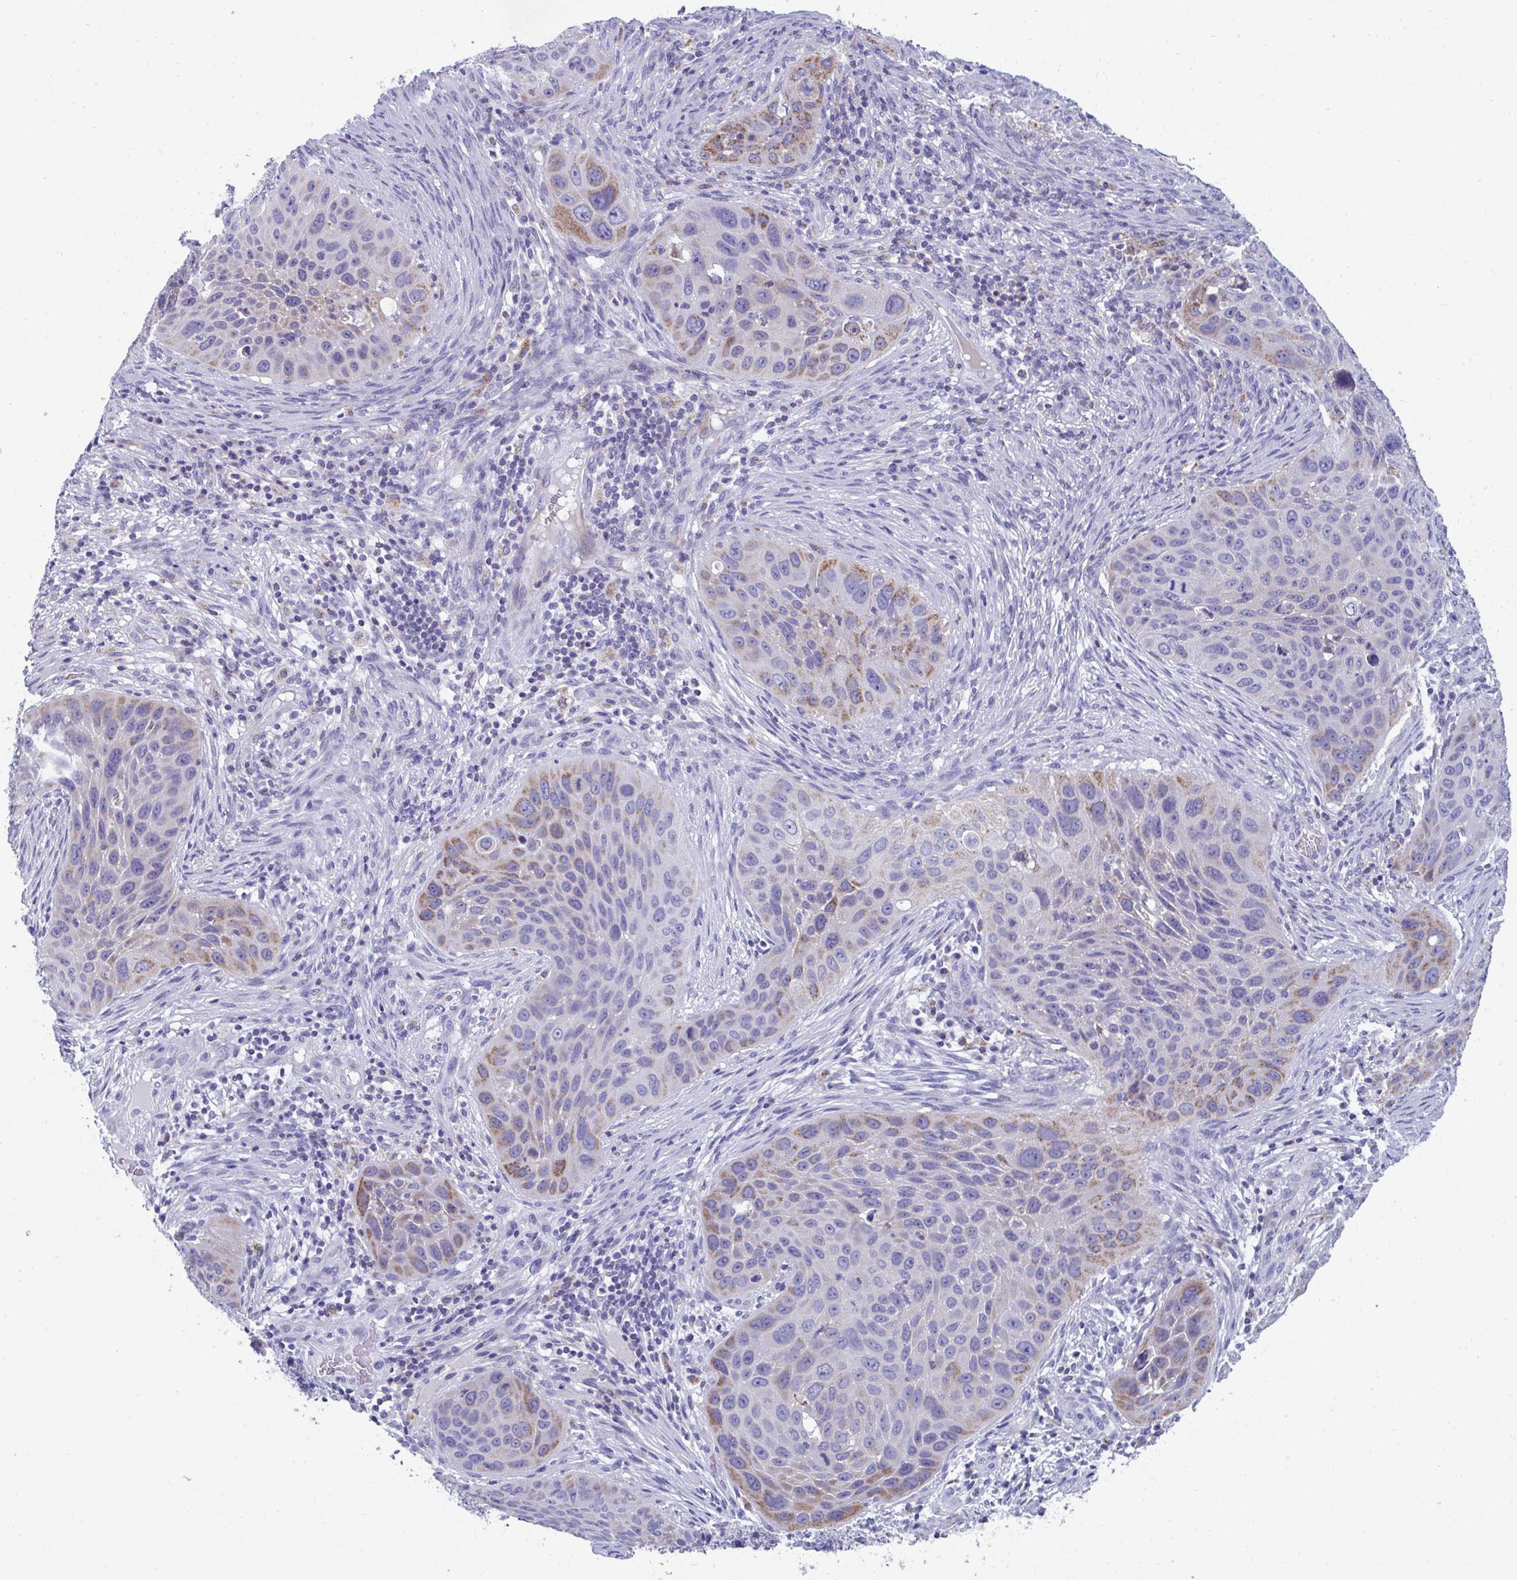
{"staining": {"intensity": "moderate", "quantity": "<25%", "location": "cytoplasmic/membranous"}, "tissue": "lung cancer", "cell_type": "Tumor cells", "image_type": "cancer", "snomed": [{"axis": "morphology", "description": "Squamous cell carcinoma, NOS"}, {"axis": "topography", "description": "Lung"}], "caption": "Approximately <25% of tumor cells in human lung squamous cell carcinoma display moderate cytoplasmic/membranous protein expression as visualized by brown immunohistochemical staining.", "gene": "MGAM2", "patient": {"sex": "male", "age": 63}}